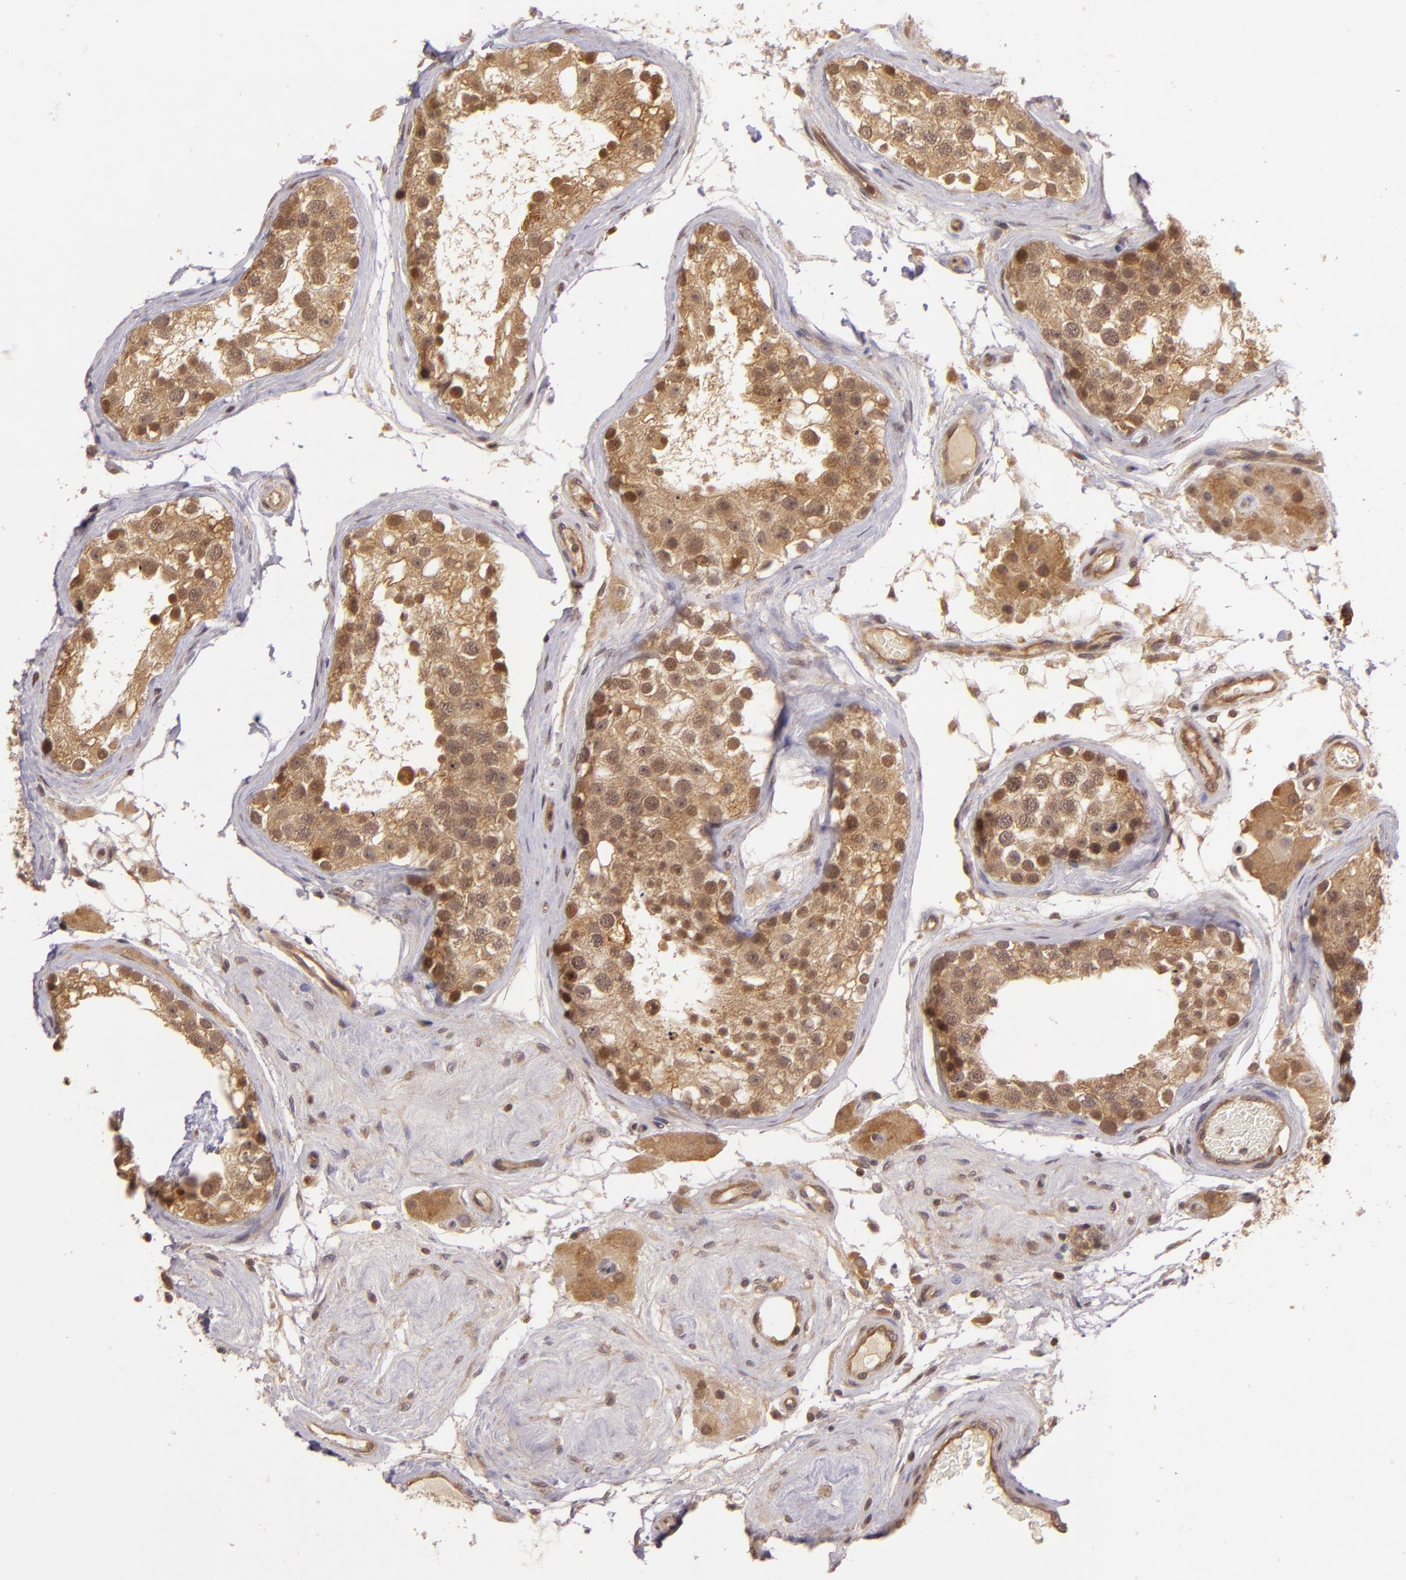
{"staining": {"intensity": "moderate", "quantity": ">75%", "location": "cytoplasmic/membranous,nuclear"}, "tissue": "testis", "cell_type": "Cells in seminiferous ducts", "image_type": "normal", "snomed": [{"axis": "morphology", "description": "Normal tissue, NOS"}, {"axis": "topography", "description": "Testis"}], "caption": "IHC photomicrograph of benign testis stained for a protein (brown), which exhibits medium levels of moderate cytoplasmic/membranous,nuclear positivity in approximately >75% of cells in seminiferous ducts.", "gene": "TXNRD2", "patient": {"sex": "male", "age": 68}}